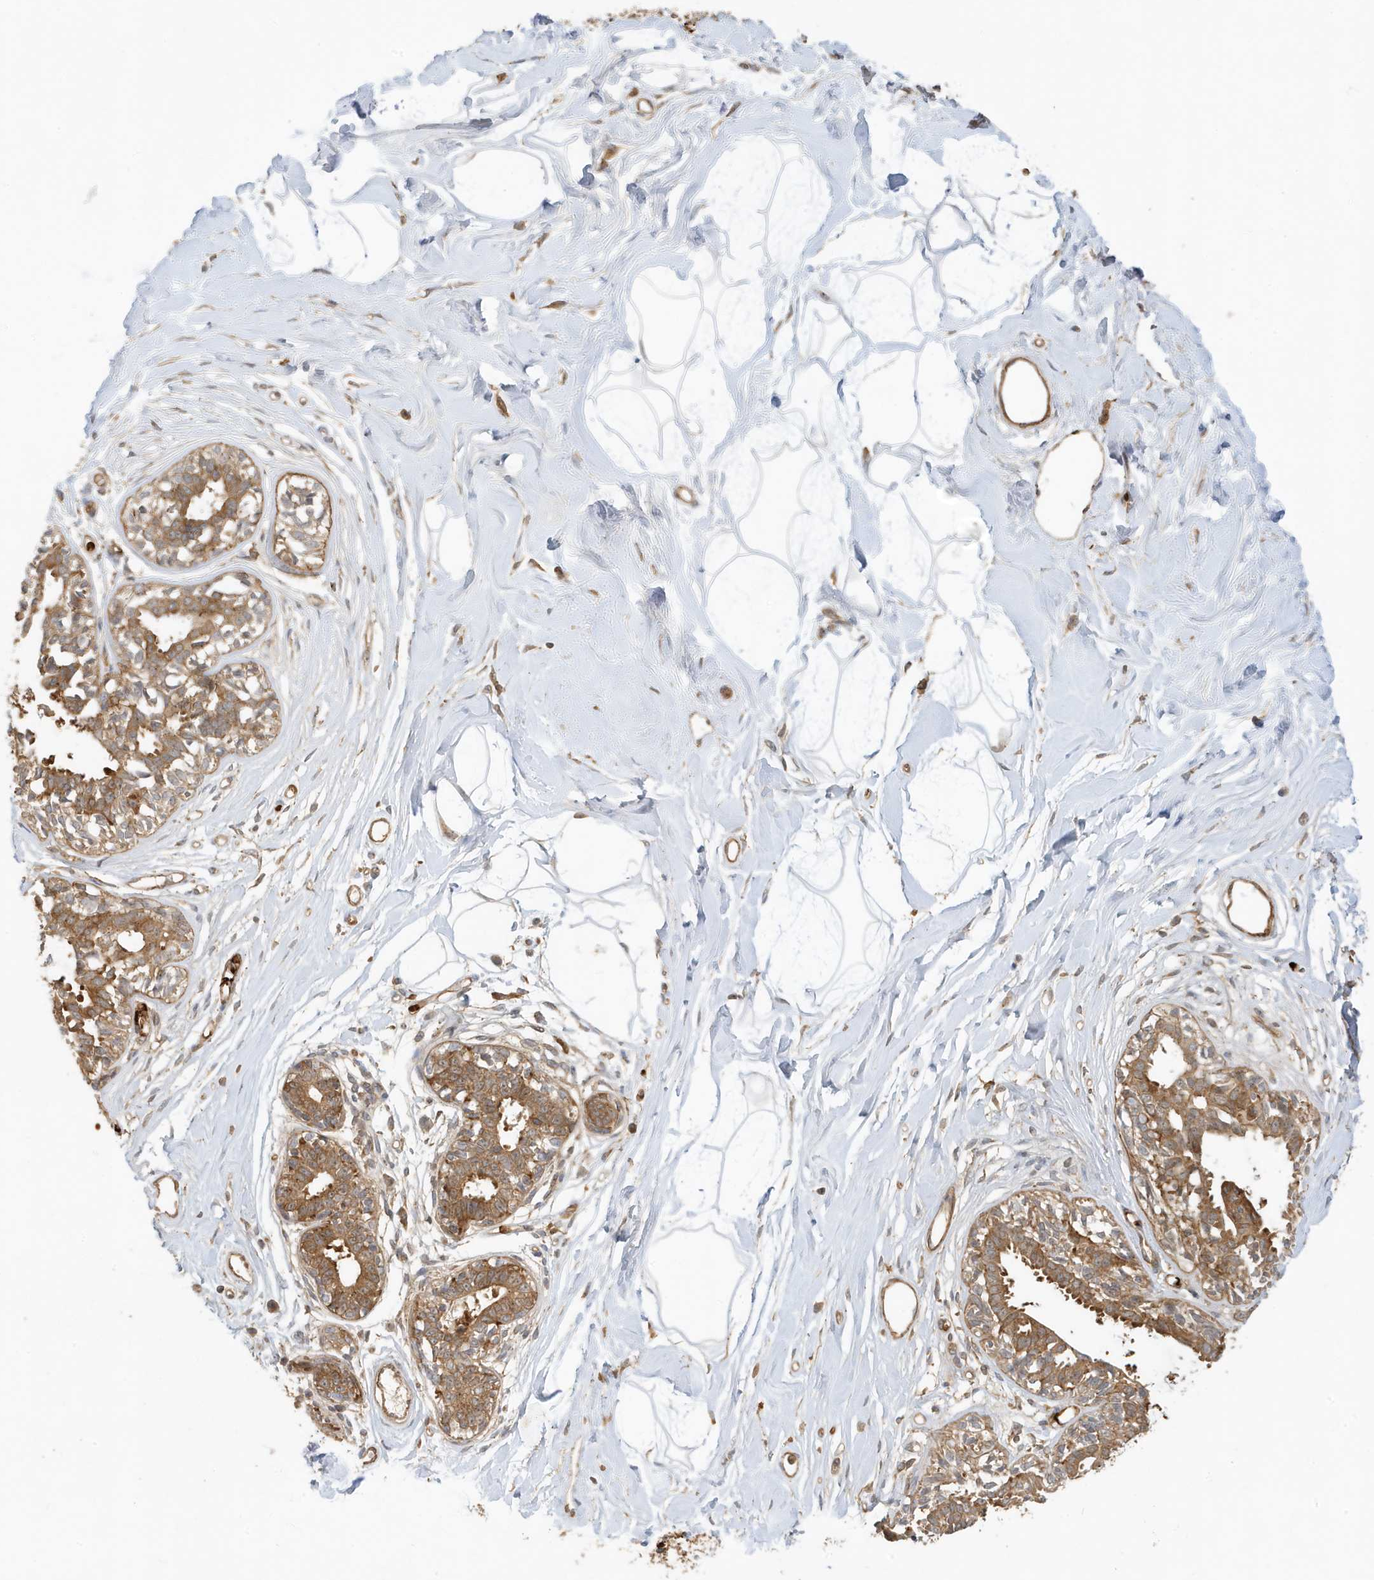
{"staining": {"intensity": "weak", "quantity": ">75%", "location": "cytoplasmic/membranous"}, "tissue": "breast", "cell_type": "Adipocytes", "image_type": "normal", "snomed": [{"axis": "morphology", "description": "Normal tissue, NOS"}, {"axis": "topography", "description": "Breast"}], "caption": "Breast was stained to show a protein in brown. There is low levels of weak cytoplasmic/membranous positivity in approximately >75% of adipocytes. (DAB (3,3'-diaminobenzidine) IHC with brightfield microscopy, high magnification).", "gene": "FYCO1", "patient": {"sex": "female", "age": 45}}